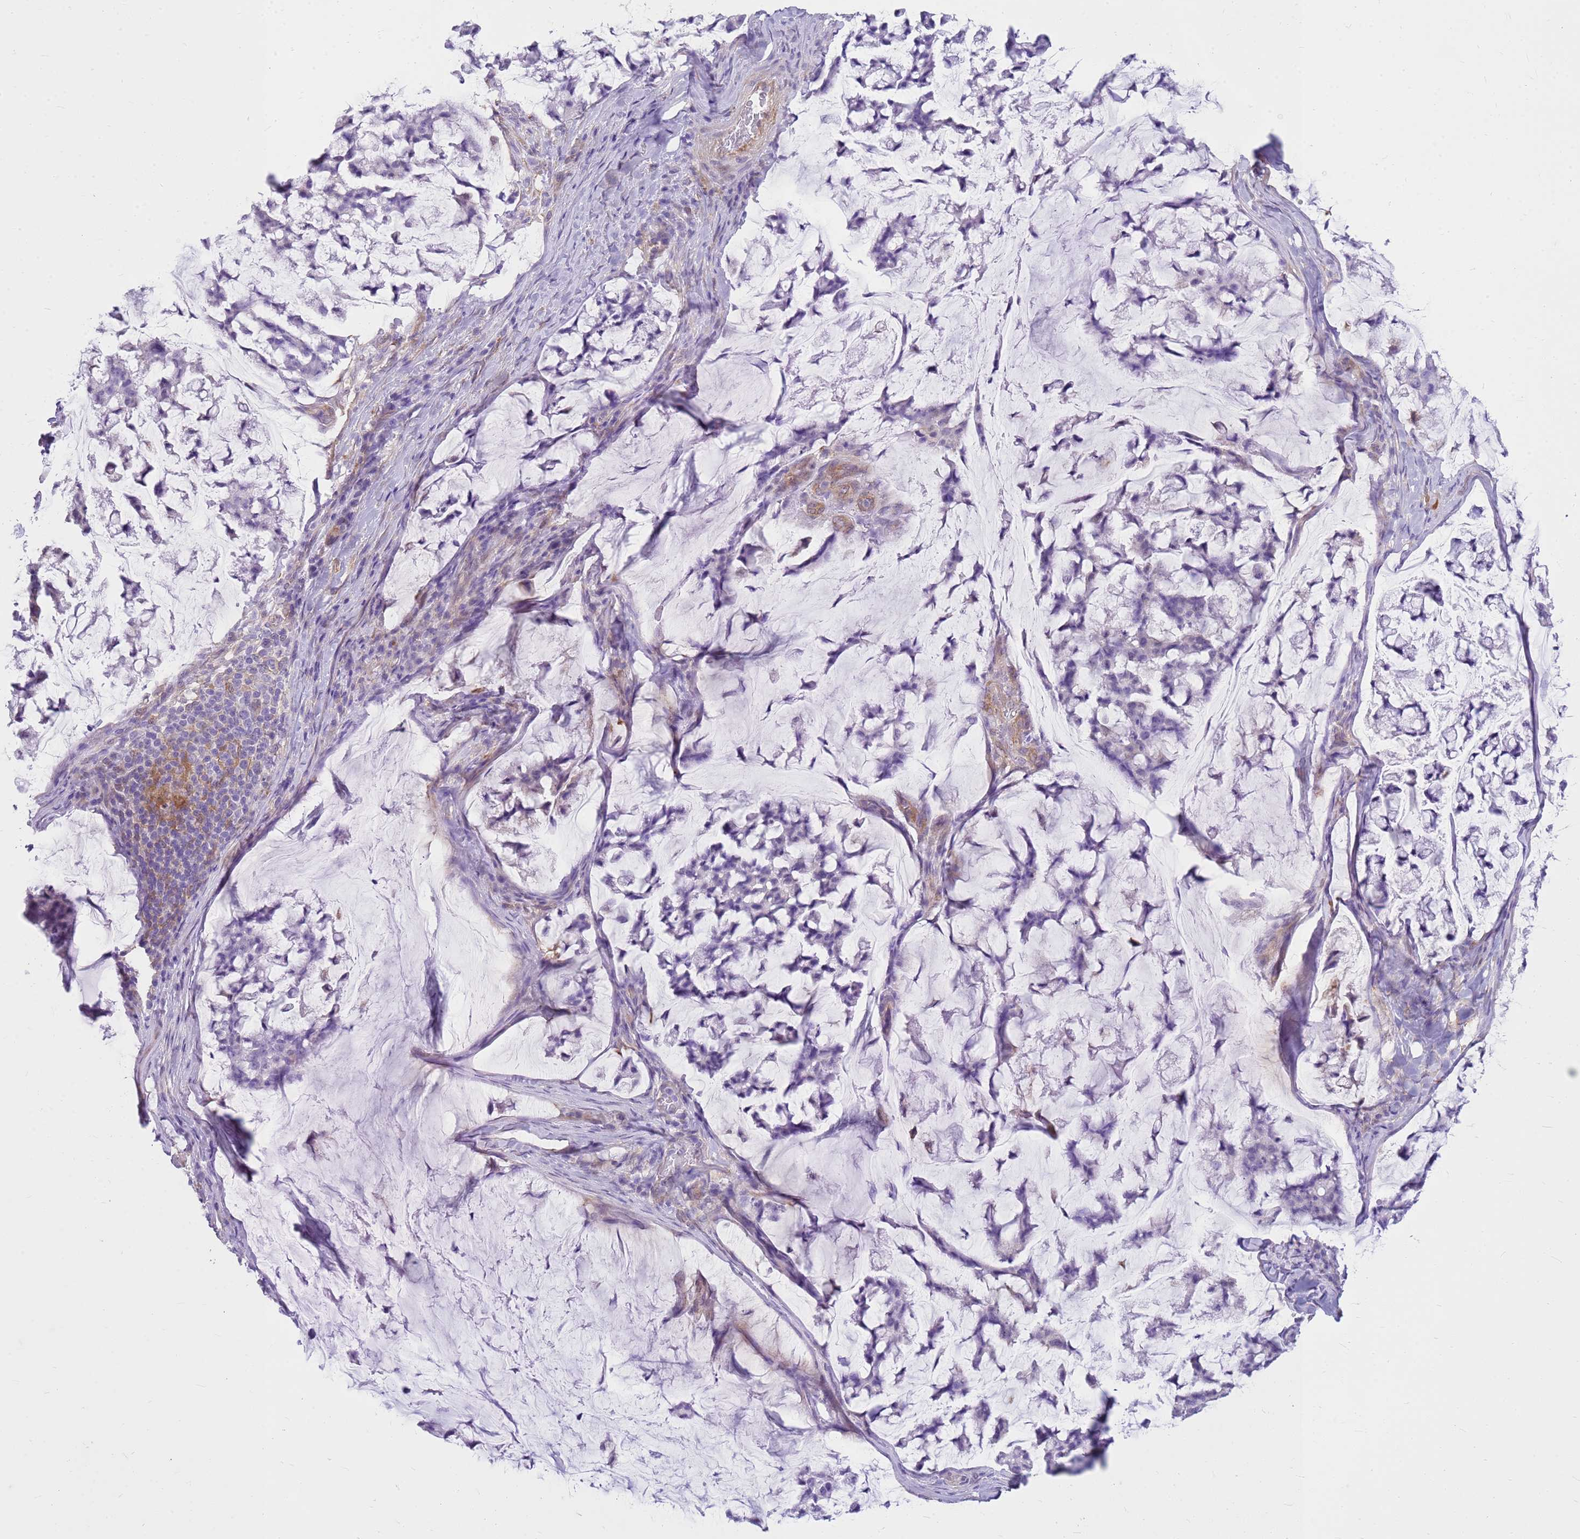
{"staining": {"intensity": "negative", "quantity": "none", "location": "none"}, "tissue": "stomach cancer", "cell_type": "Tumor cells", "image_type": "cancer", "snomed": [{"axis": "morphology", "description": "Adenocarcinoma, NOS"}, {"axis": "topography", "description": "Stomach, lower"}], "caption": "This is a image of immunohistochemistry staining of adenocarcinoma (stomach), which shows no expression in tumor cells.", "gene": "HSPB1", "patient": {"sex": "male", "age": 67}}